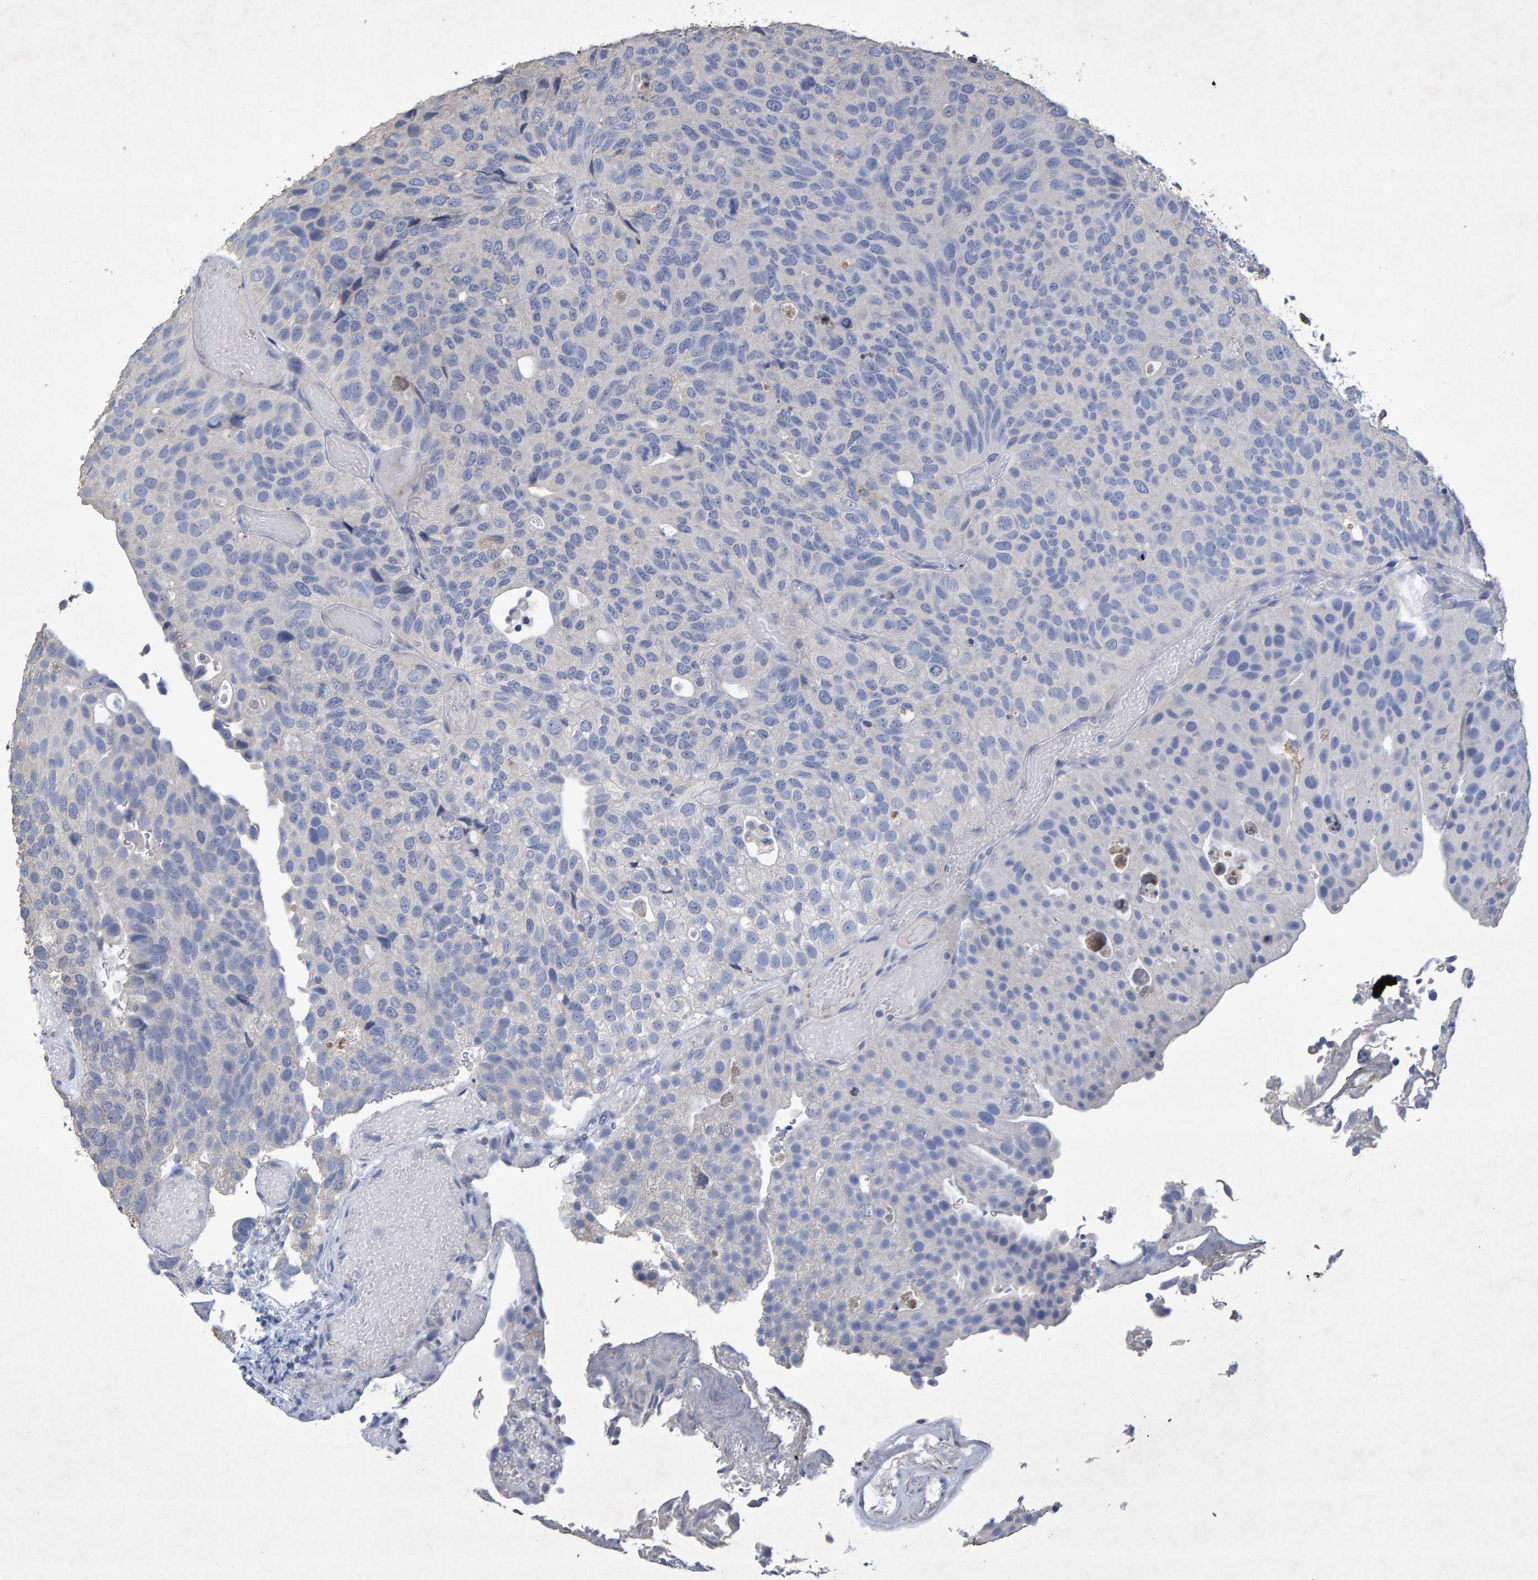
{"staining": {"intensity": "negative", "quantity": "none", "location": "none"}, "tissue": "urothelial cancer", "cell_type": "Tumor cells", "image_type": "cancer", "snomed": [{"axis": "morphology", "description": "Urothelial carcinoma, Low grade"}, {"axis": "topography", "description": "Urinary bladder"}], "caption": "Urothelial cancer stained for a protein using IHC shows no staining tumor cells.", "gene": "CTH", "patient": {"sex": "male", "age": 78}}